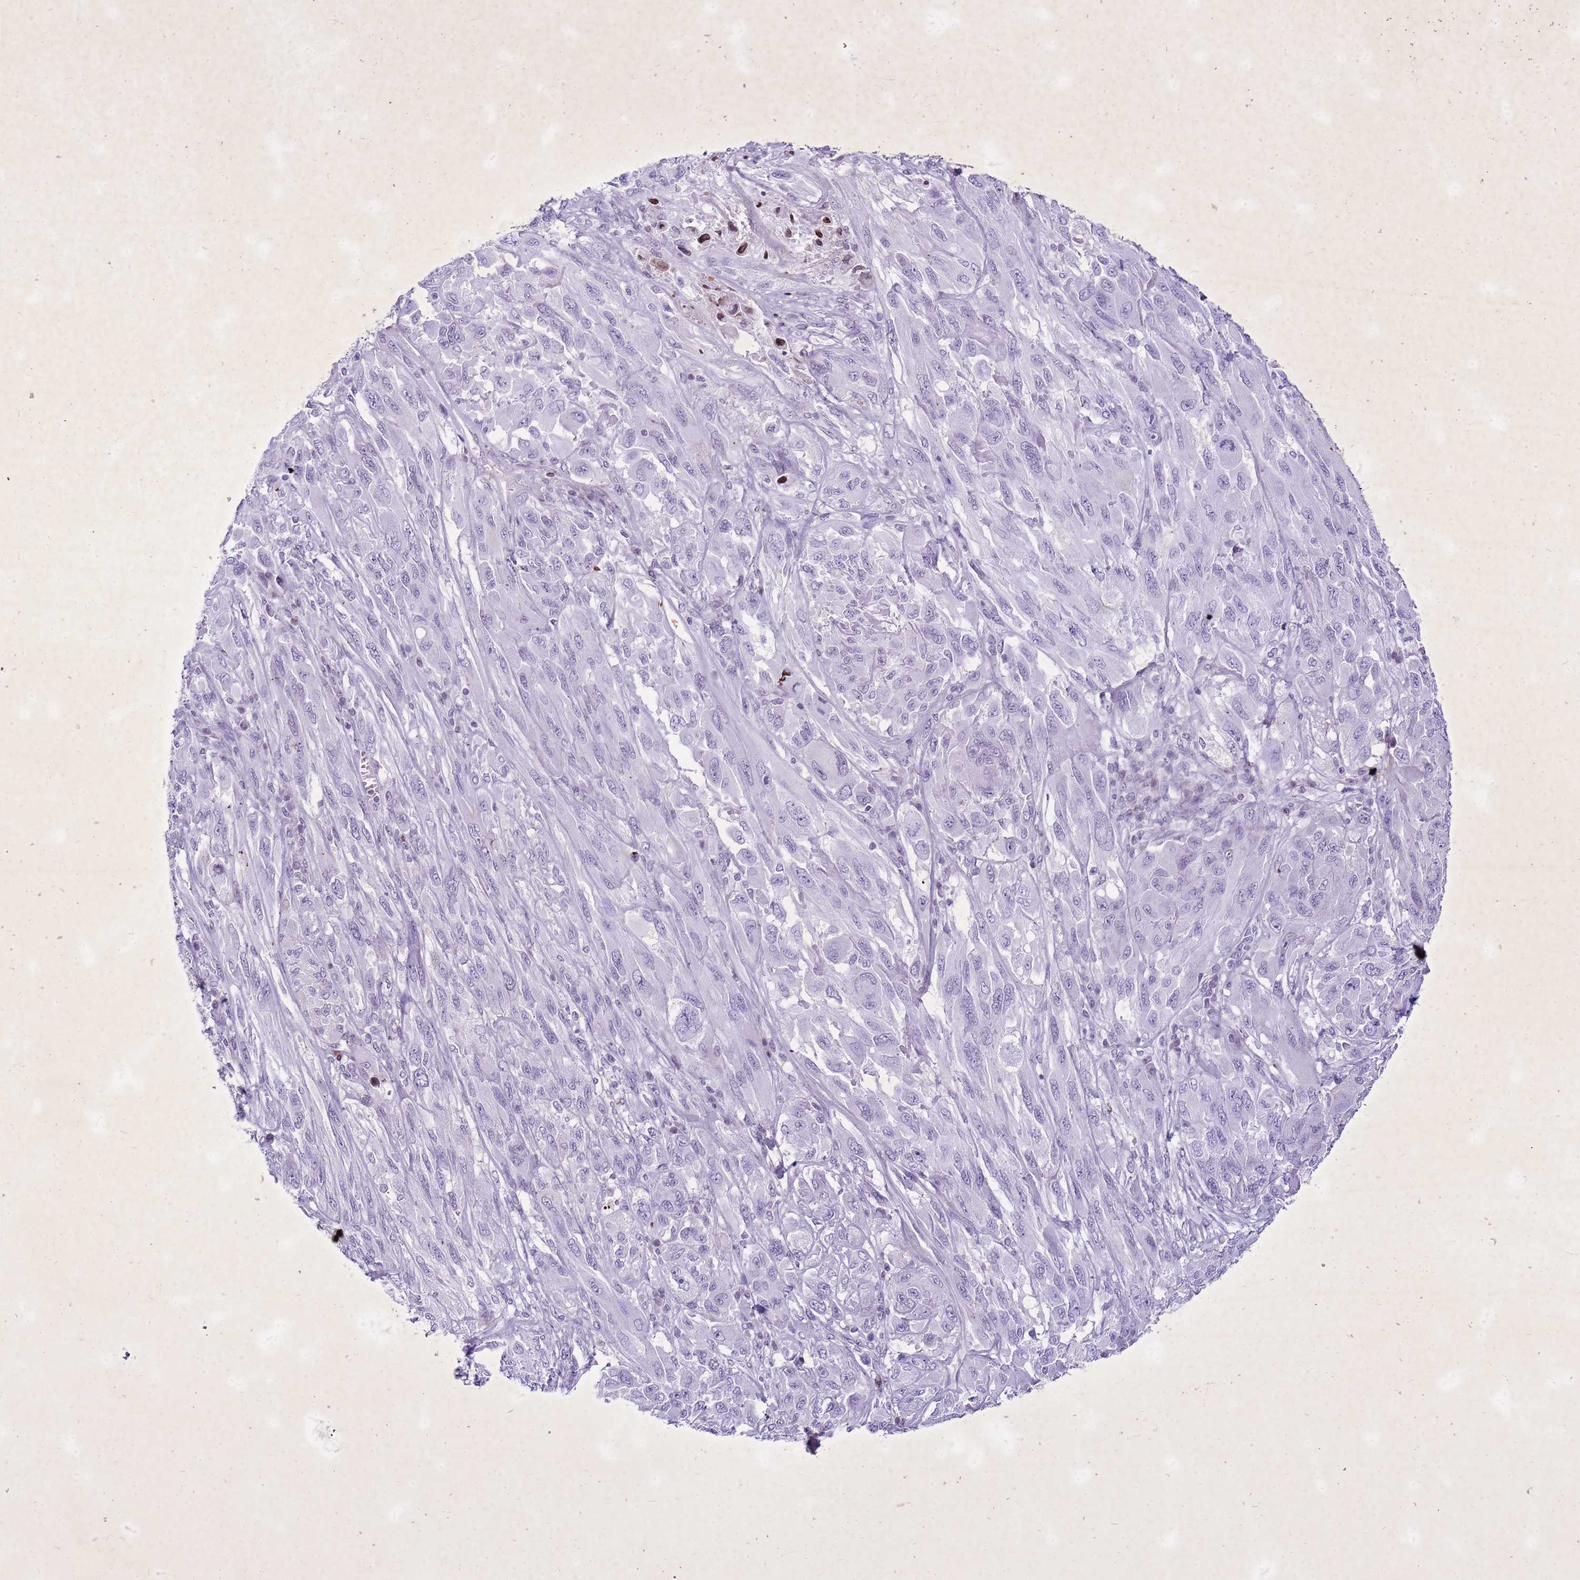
{"staining": {"intensity": "negative", "quantity": "none", "location": "none"}, "tissue": "melanoma", "cell_type": "Tumor cells", "image_type": "cancer", "snomed": [{"axis": "morphology", "description": "Malignant melanoma, NOS"}, {"axis": "topography", "description": "Skin"}], "caption": "Protein analysis of melanoma demonstrates no significant staining in tumor cells.", "gene": "COPS9", "patient": {"sex": "female", "age": 91}}